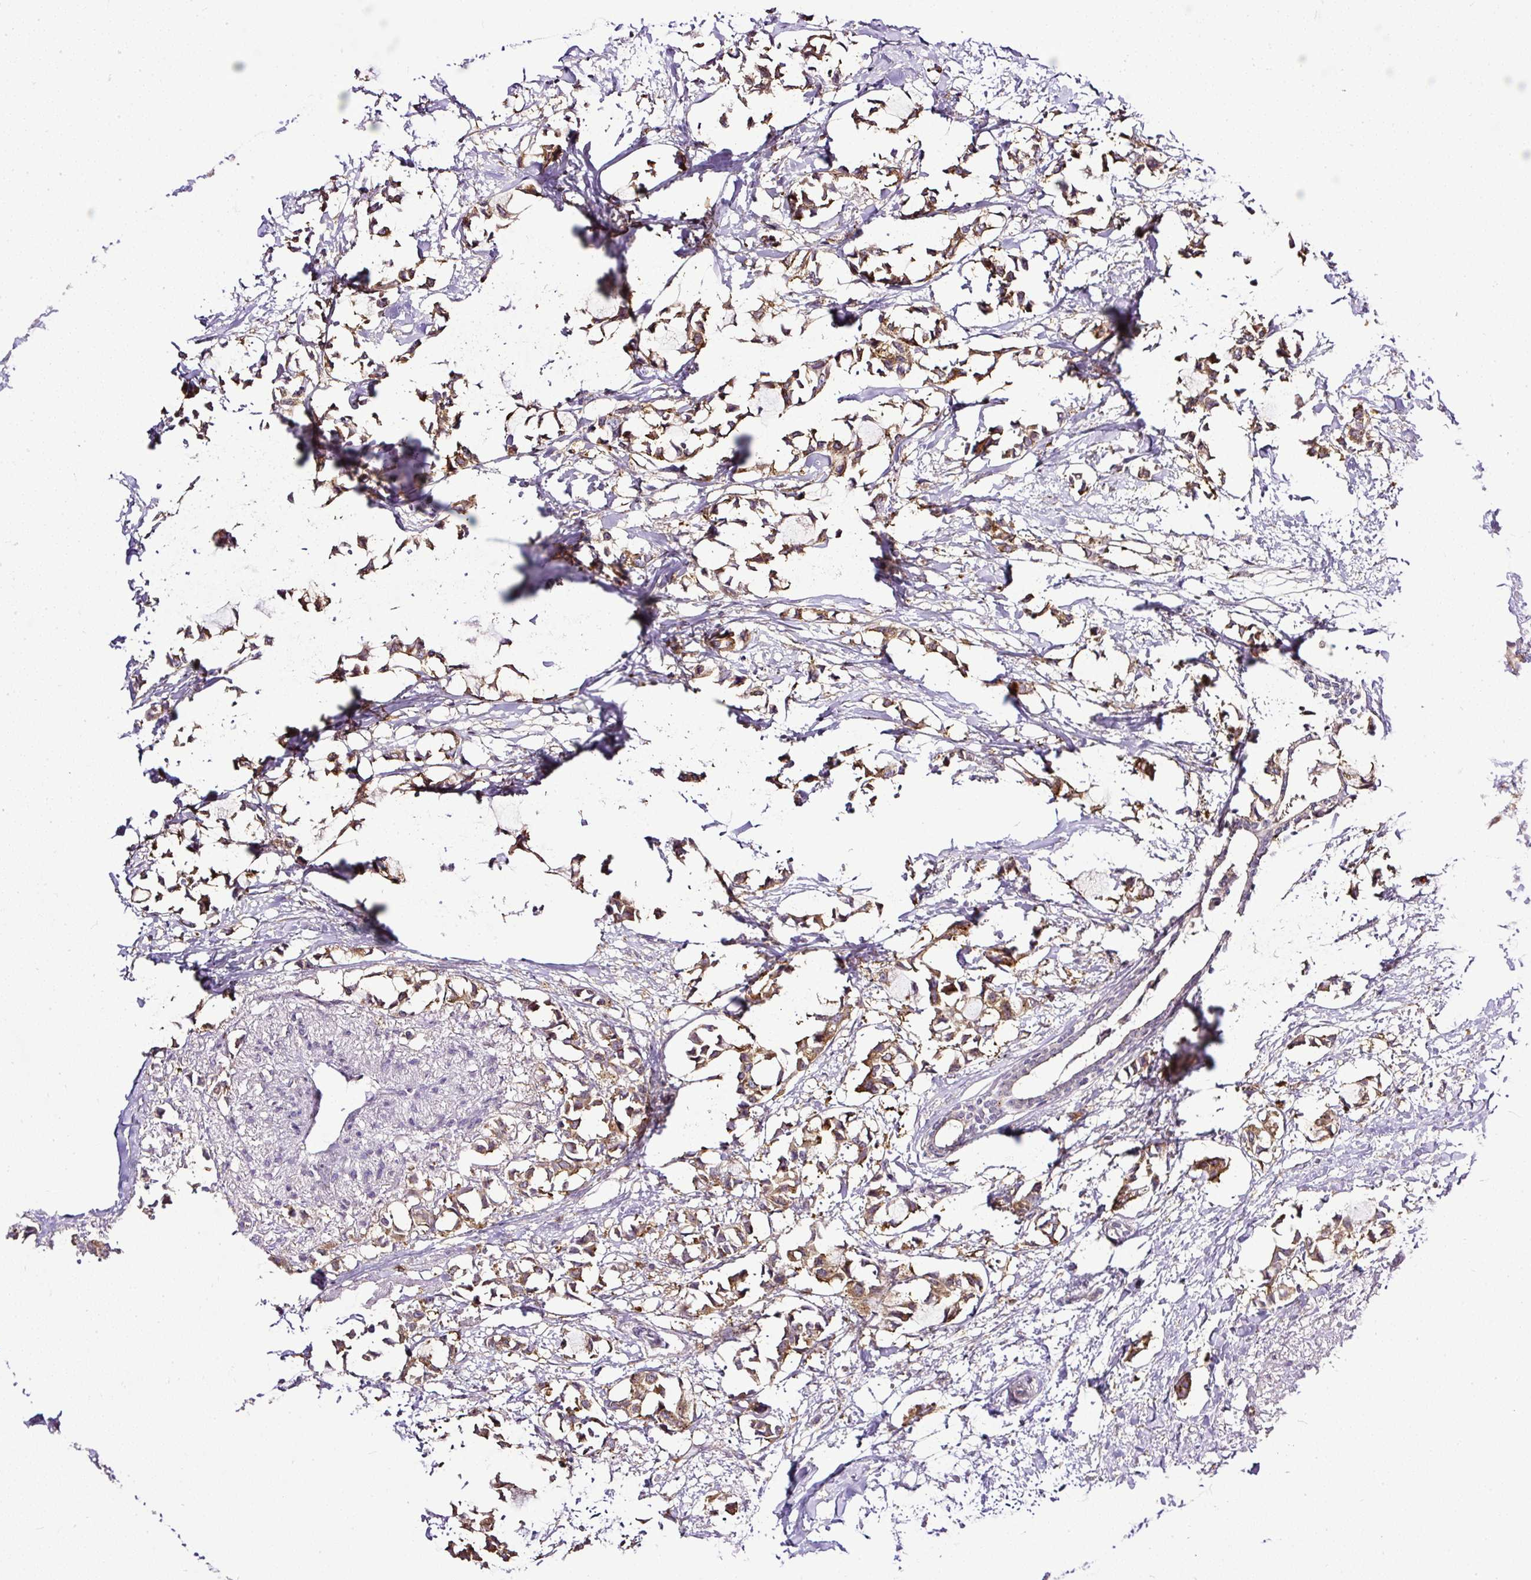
{"staining": {"intensity": "moderate", "quantity": ">75%", "location": "cytoplasmic/membranous"}, "tissue": "breast cancer", "cell_type": "Tumor cells", "image_type": "cancer", "snomed": [{"axis": "morphology", "description": "Duct carcinoma"}, {"axis": "topography", "description": "Breast"}], "caption": "Protein staining reveals moderate cytoplasmic/membranous staining in about >75% of tumor cells in breast infiltrating ductal carcinoma.", "gene": "SMC4", "patient": {"sex": "female", "age": 73}}